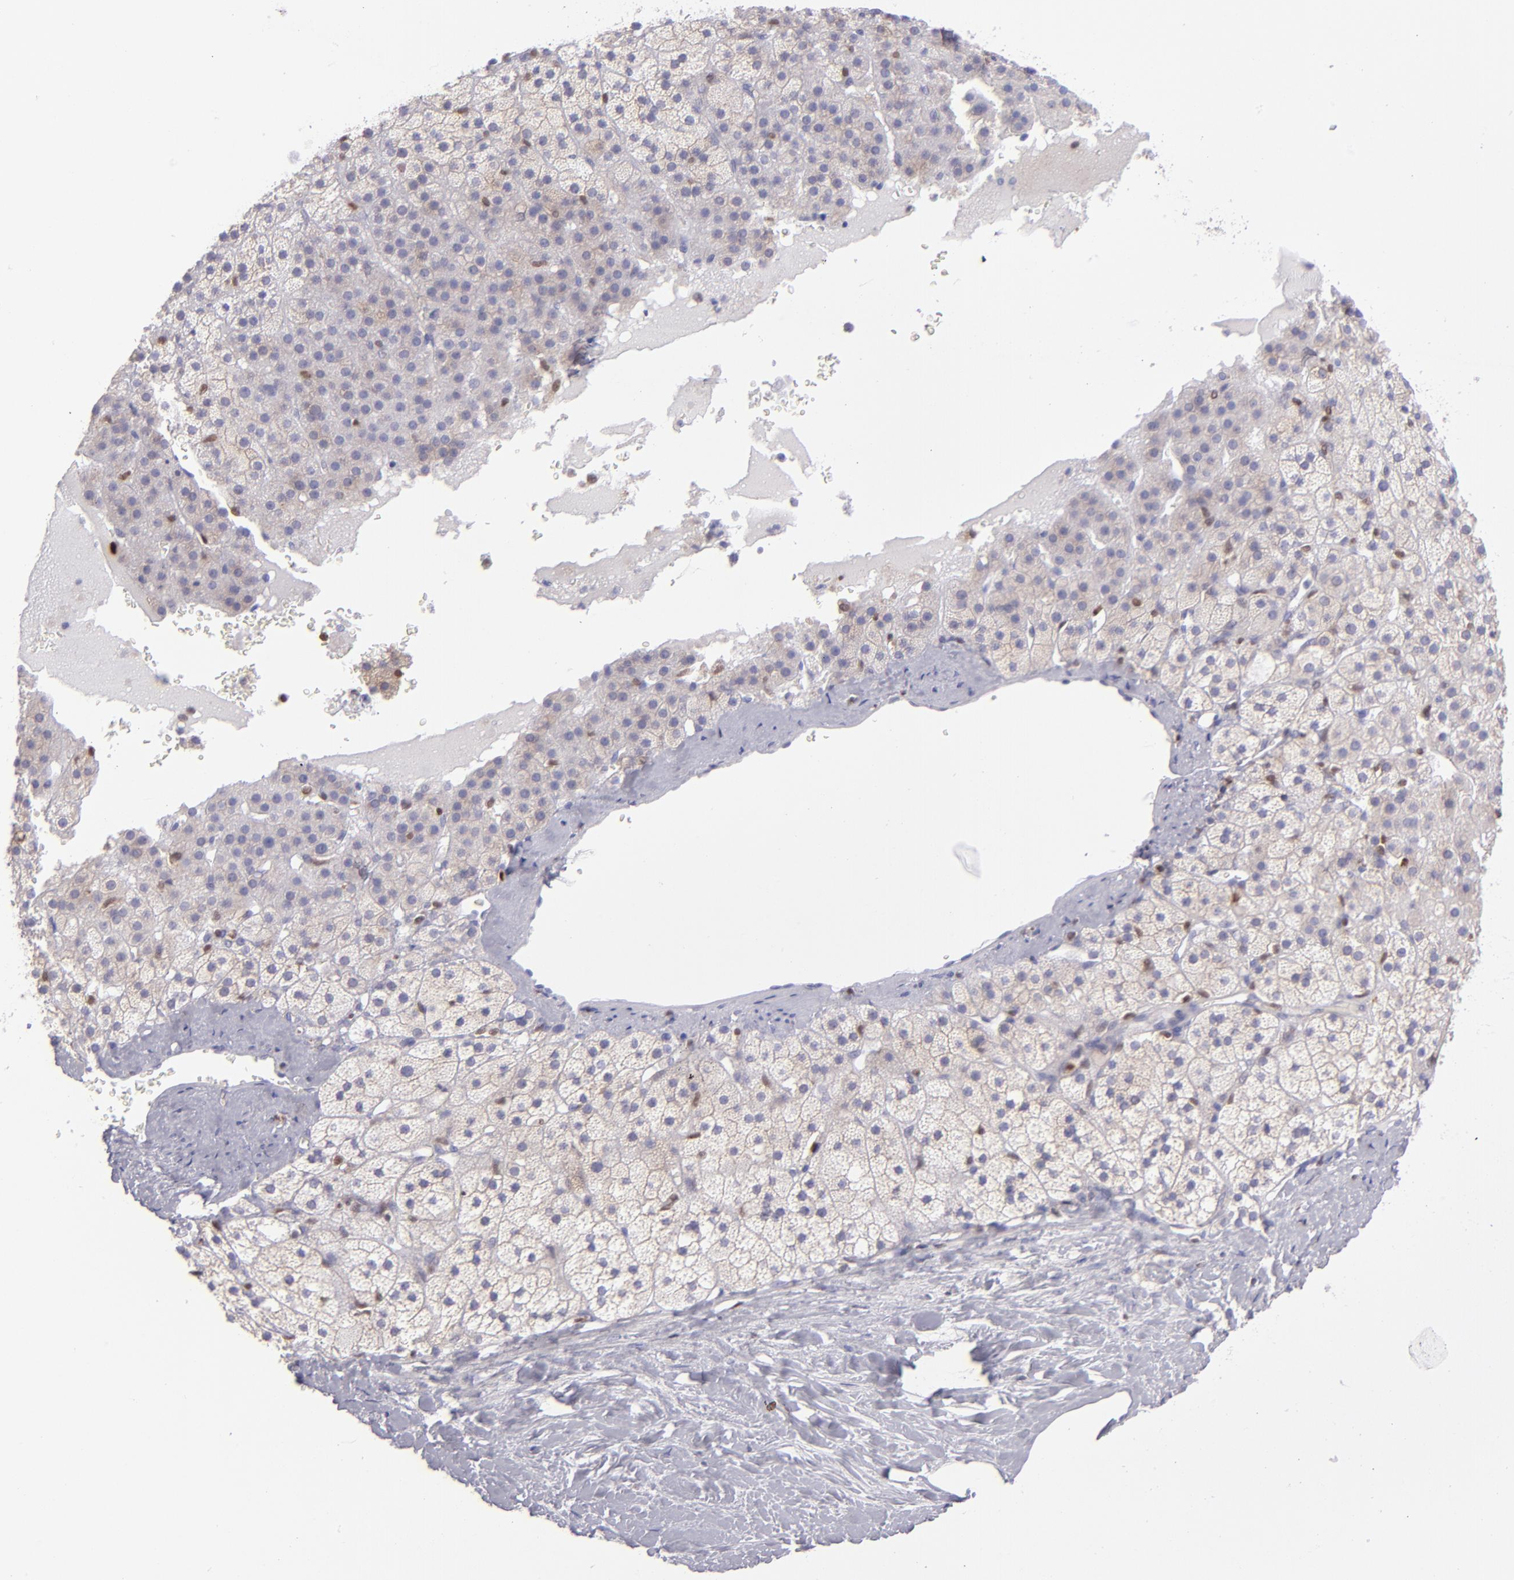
{"staining": {"intensity": "weak", "quantity": ">75%", "location": "cytoplasmic/membranous"}, "tissue": "adrenal gland", "cell_type": "Glandular cells", "image_type": "normal", "snomed": [{"axis": "morphology", "description": "Normal tissue, NOS"}, {"axis": "topography", "description": "Adrenal gland"}], "caption": "Benign adrenal gland displays weak cytoplasmic/membranous staining in approximately >75% of glandular cells, visualized by immunohistochemistry. The staining was performed using DAB, with brown indicating positive protein expression. Nuclei are stained blue with hematoxylin.", "gene": "IRF8", "patient": {"sex": "male", "age": 35}}